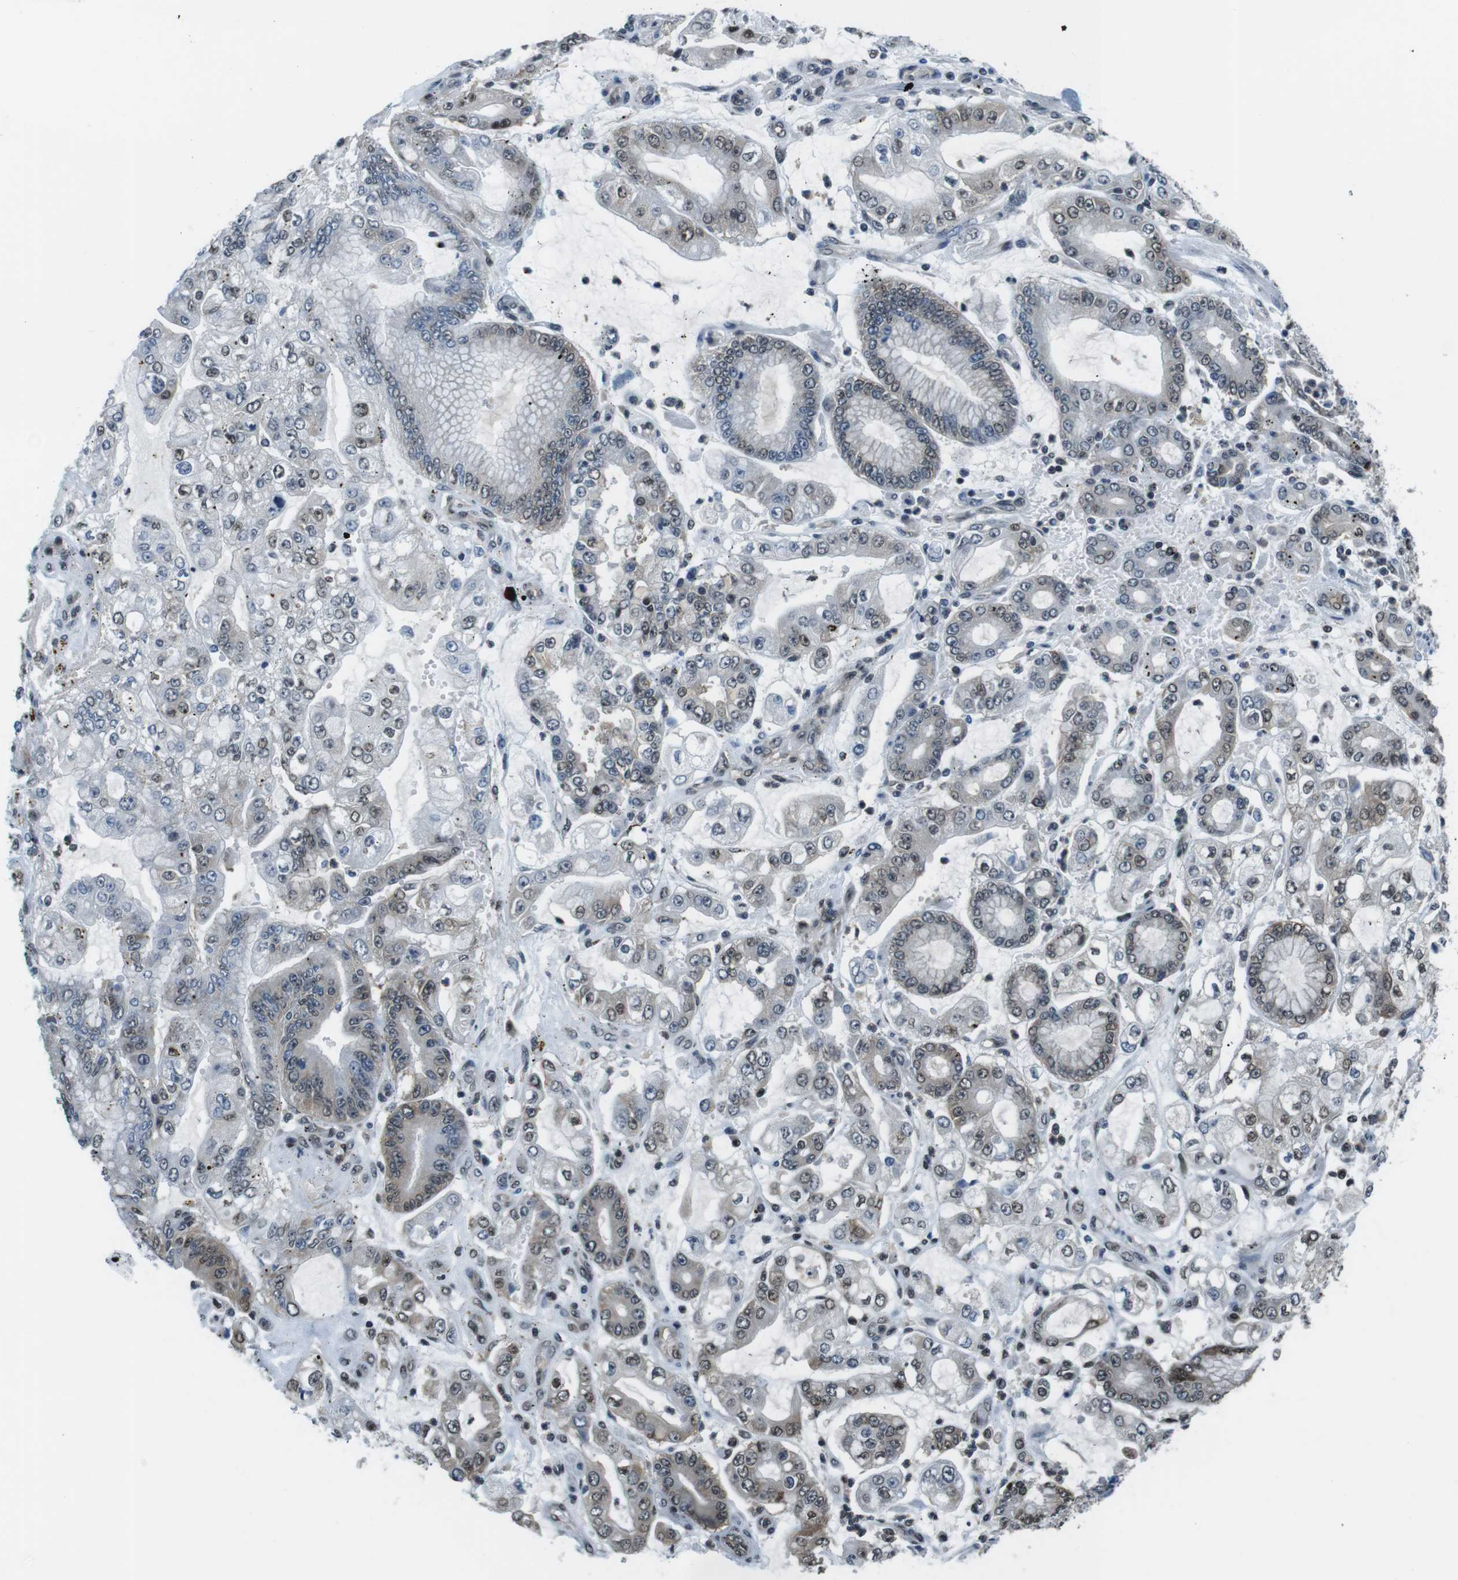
{"staining": {"intensity": "weak", "quantity": "25%-75%", "location": "nuclear"}, "tissue": "stomach cancer", "cell_type": "Tumor cells", "image_type": "cancer", "snomed": [{"axis": "morphology", "description": "Adenocarcinoma, NOS"}, {"axis": "topography", "description": "Stomach"}], "caption": "Stomach adenocarcinoma stained for a protein displays weak nuclear positivity in tumor cells.", "gene": "NEK4", "patient": {"sex": "male", "age": 76}}